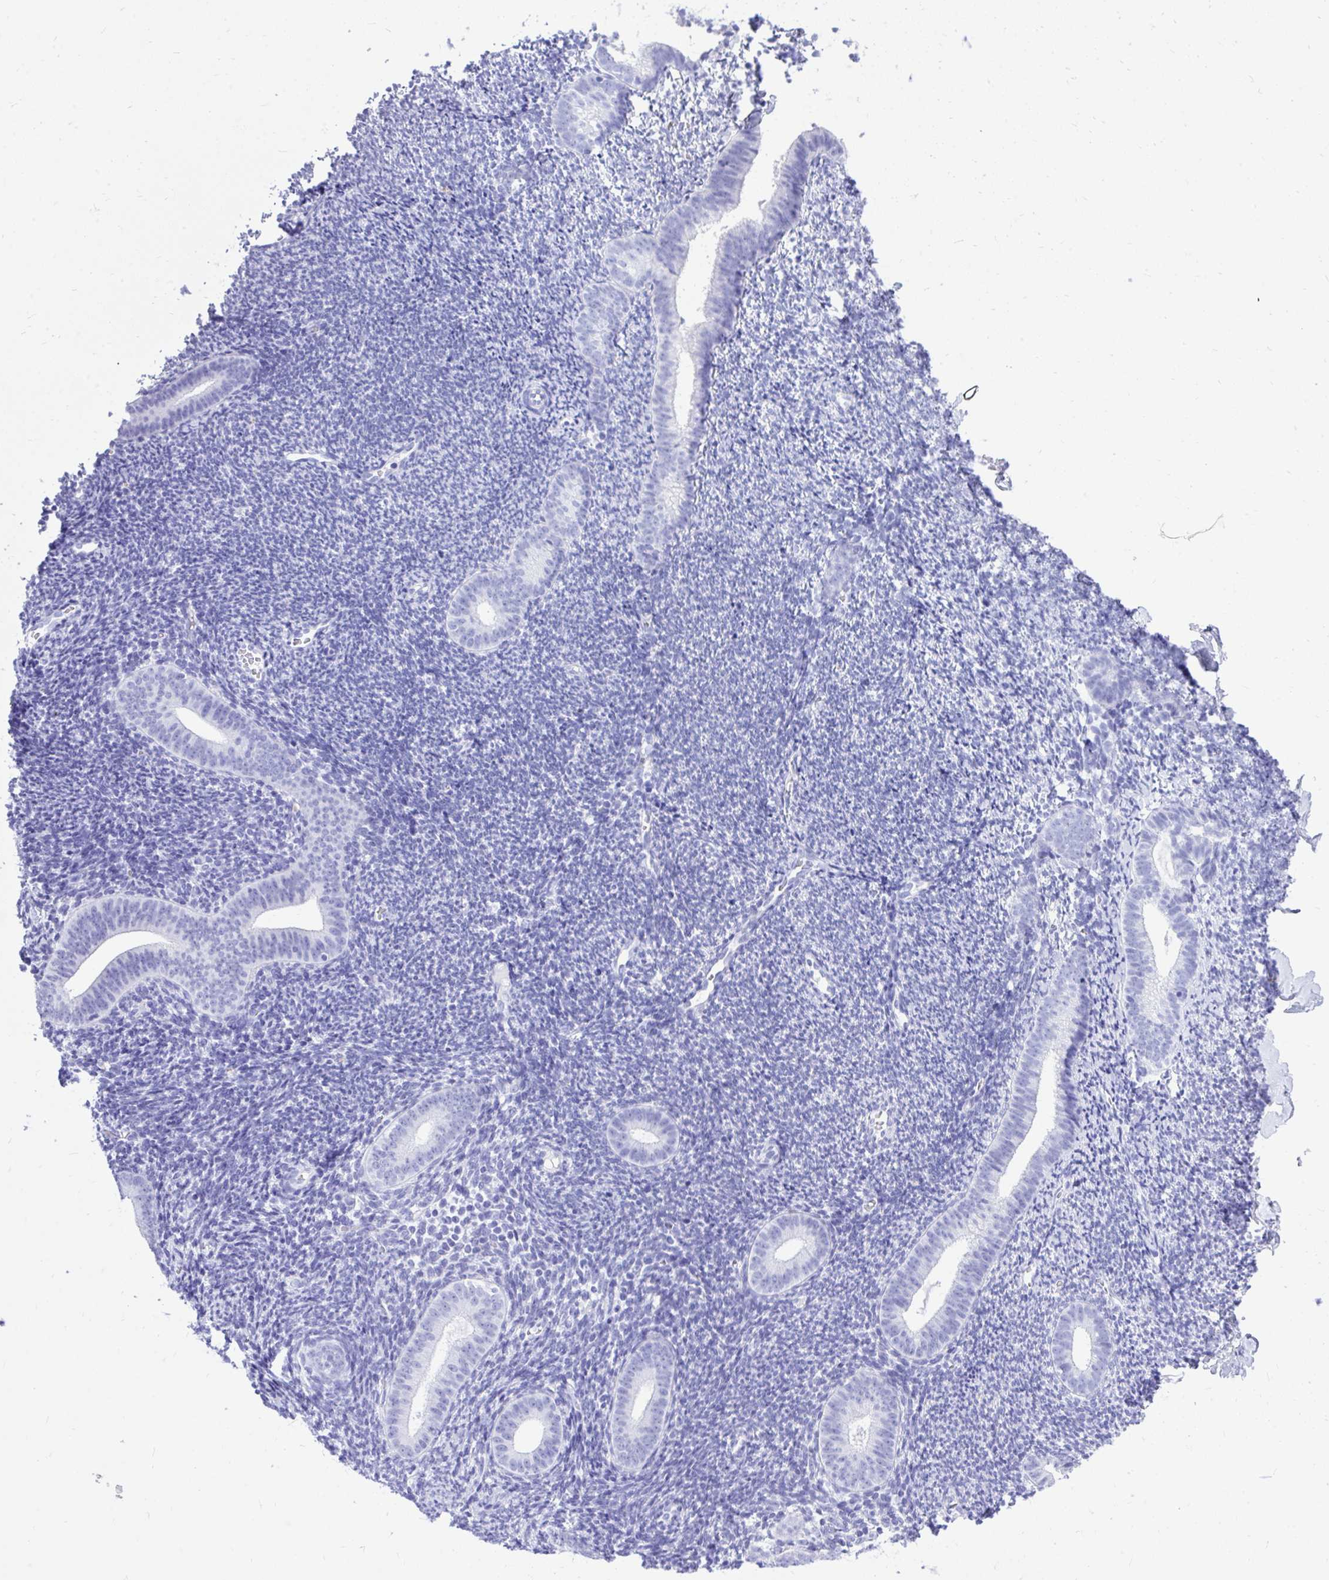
{"staining": {"intensity": "negative", "quantity": "none", "location": "none"}, "tissue": "endometrium", "cell_type": "Cells in endometrial stroma", "image_type": "normal", "snomed": [{"axis": "morphology", "description": "Normal tissue, NOS"}, {"axis": "topography", "description": "Endometrium"}], "caption": "An immunohistochemistry histopathology image of normal endometrium is shown. There is no staining in cells in endometrial stroma of endometrium.", "gene": "MON1A", "patient": {"sex": "female", "age": 39}}